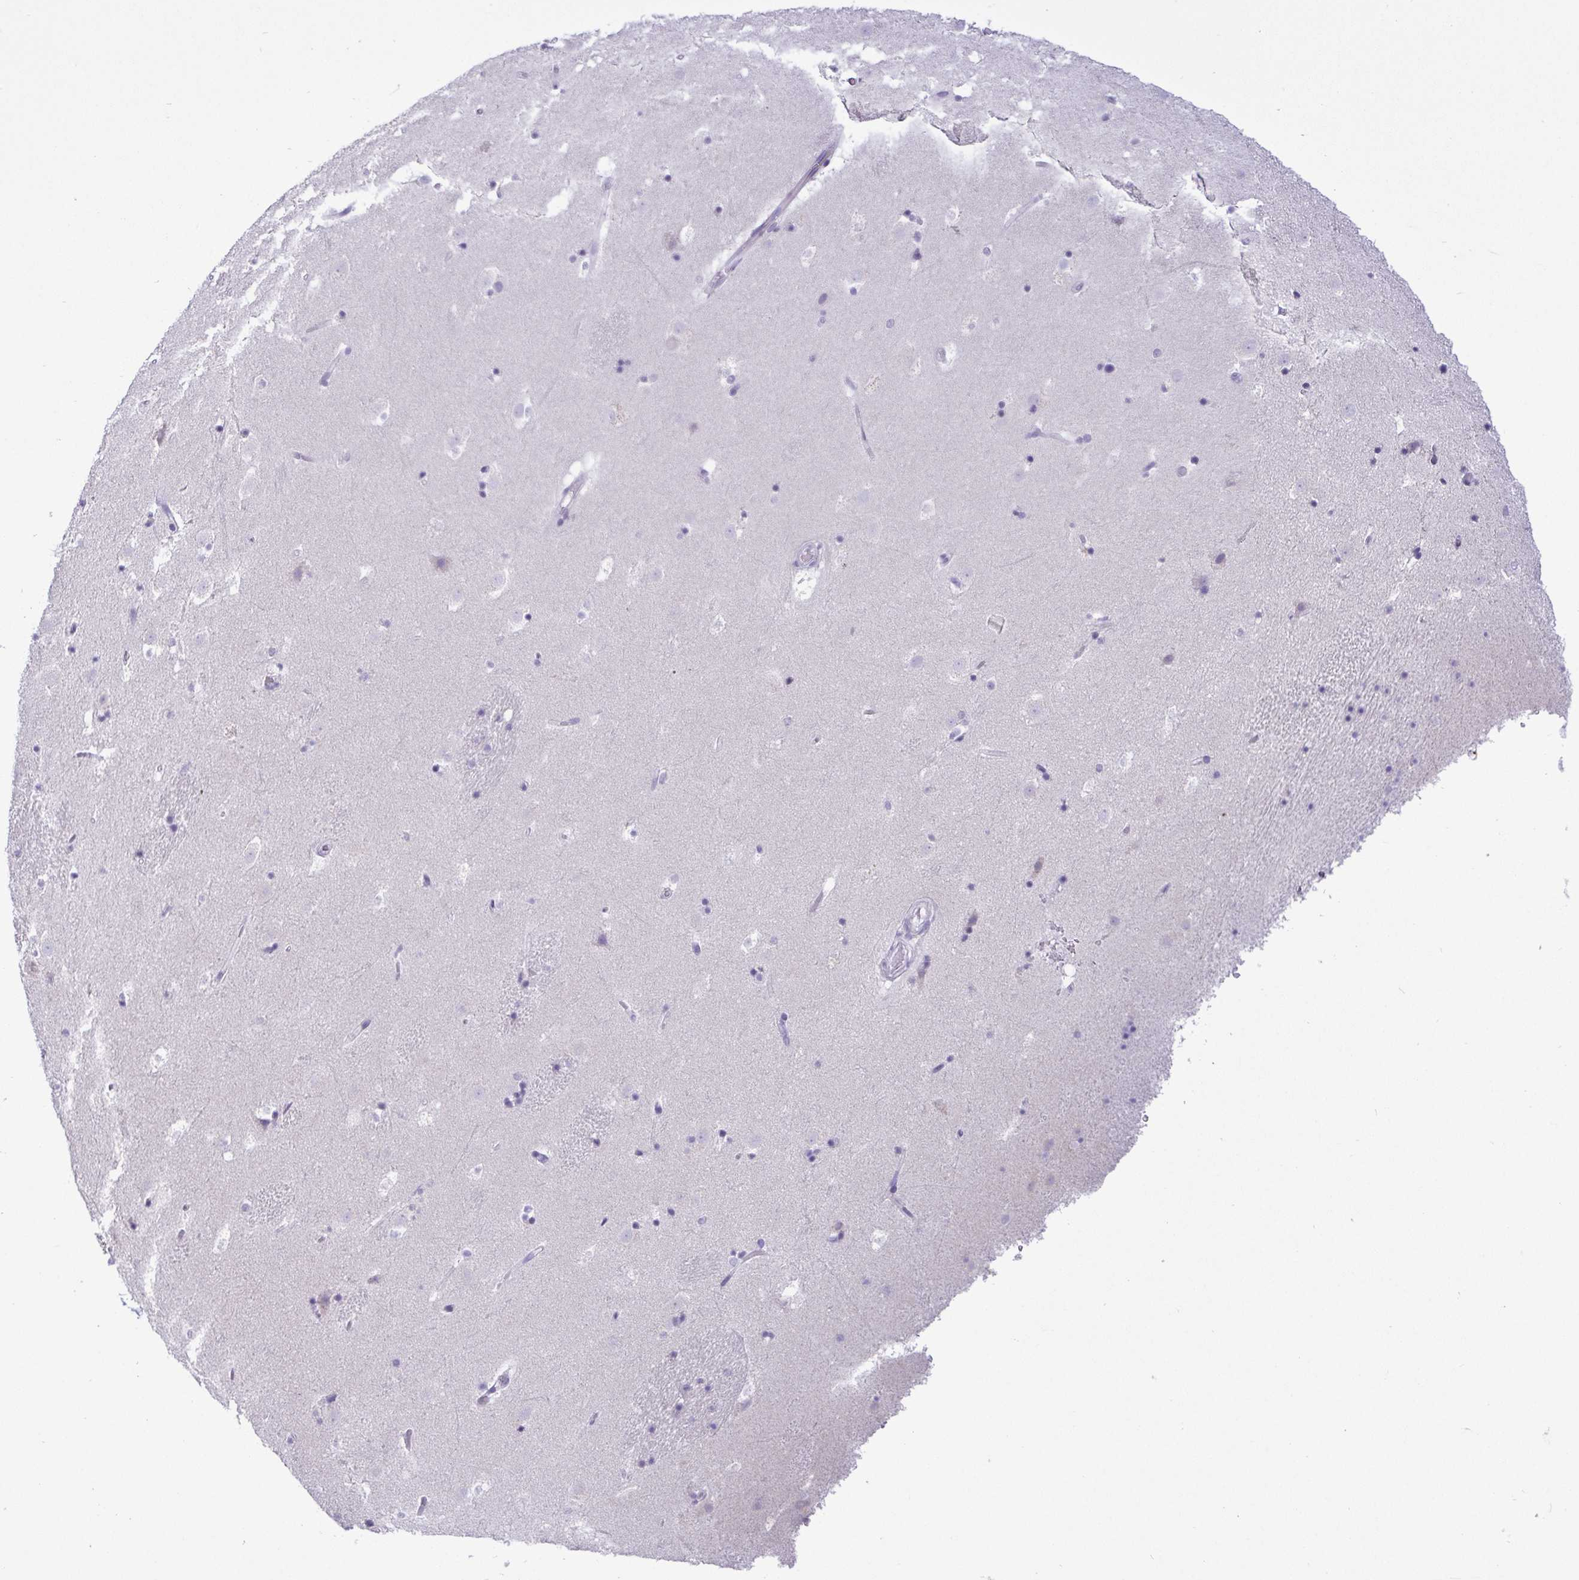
{"staining": {"intensity": "negative", "quantity": "none", "location": "none"}, "tissue": "caudate", "cell_type": "Glial cells", "image_type": "normal", "snomed": [{"axis": "morphology", "description": "Normal tissue, NOS"}, {"axis": "topography", "description": "Lateral ventricle wall"}], "caption": "Immunohistochemistry (IHC) of normal caudate reveals no expression in glial cells.", "gene": "C4orf33", "patient": {"sex": "male", "age": 37}}